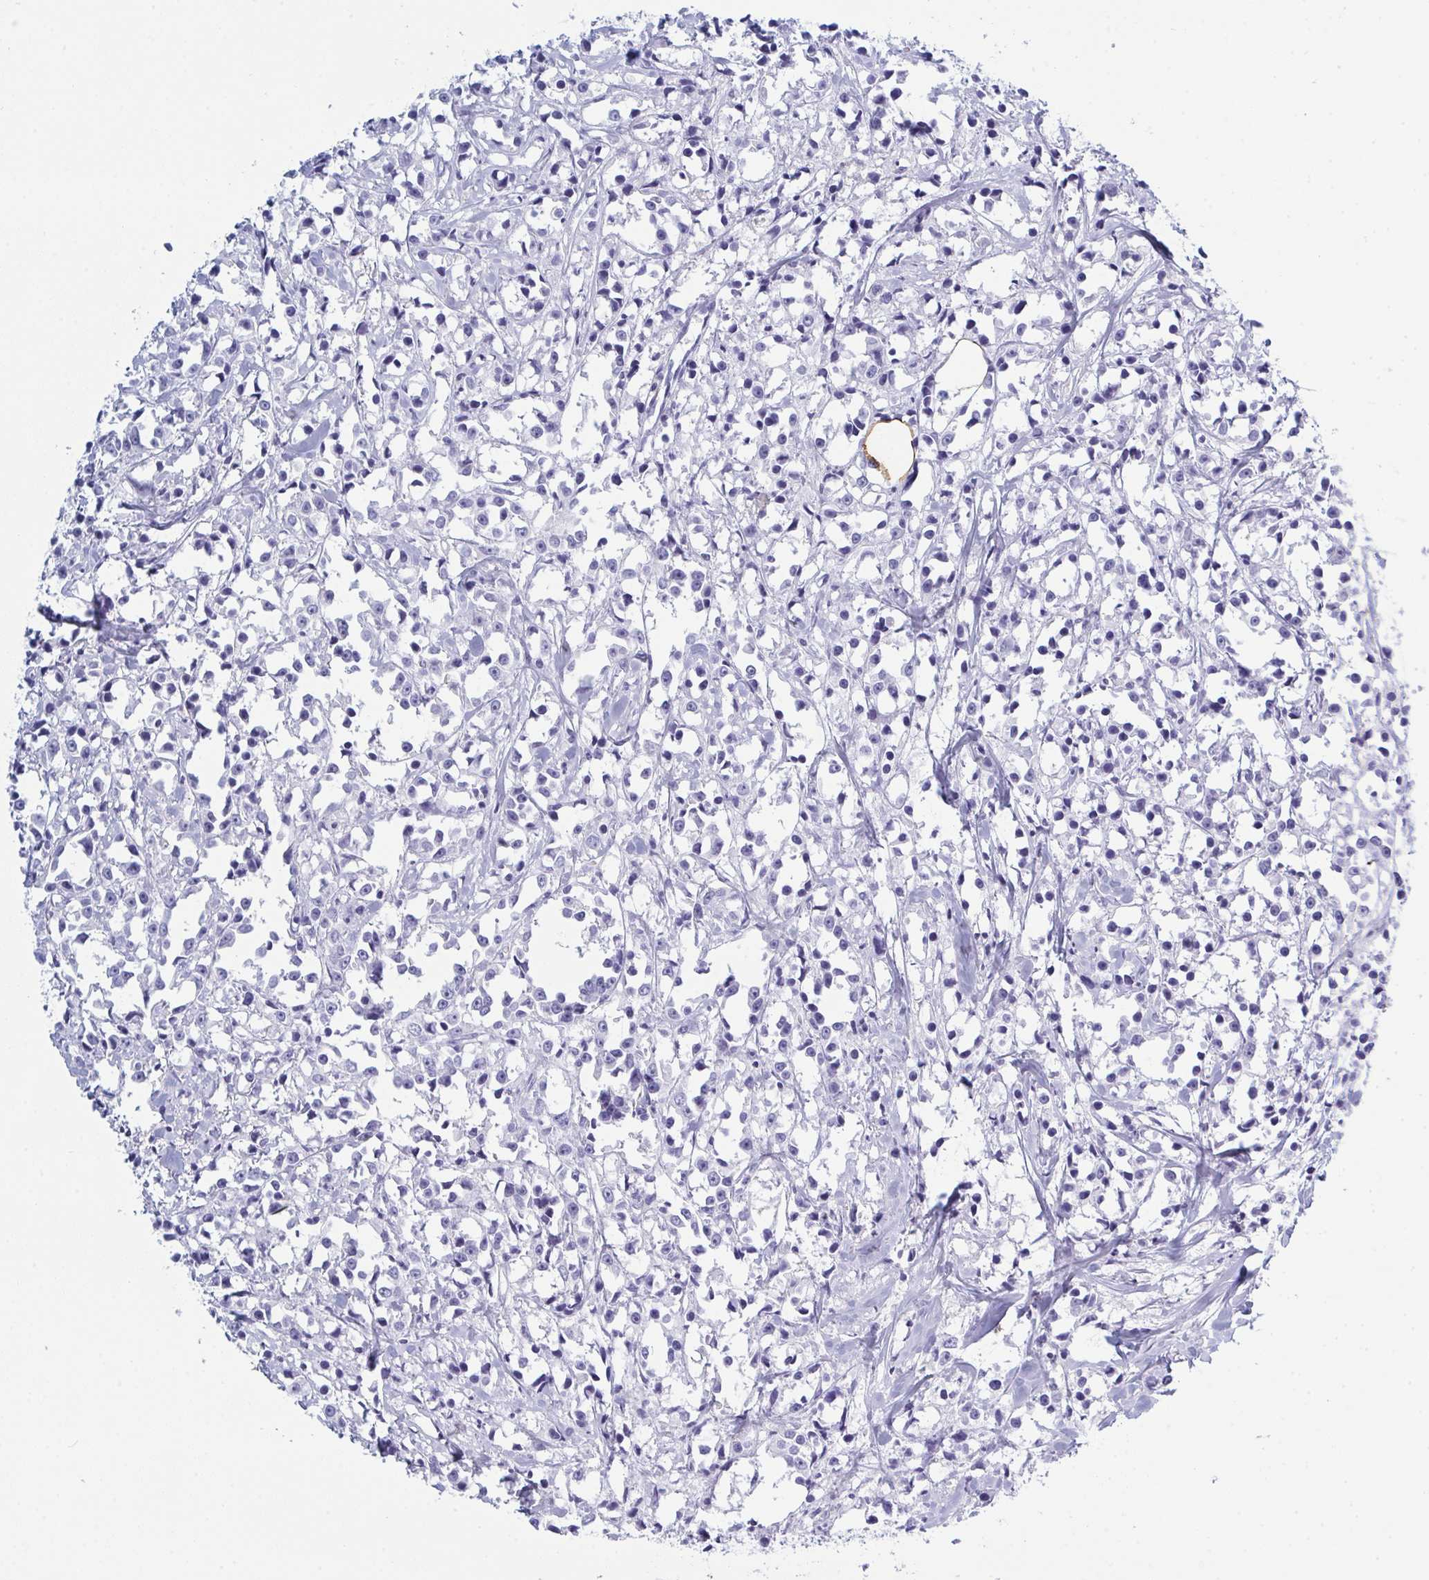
{"staining": {"intensity": "negative", "quantity": "none", "location": "none"}, "tissue": "breast cancer", "cell_type": "Tumor cells", "image_type": "cancer", "snomed": [{"axis": "morphology", "description": "Duct carcinoma"}, {"axis": "topography", "description": "Breast"}], "caption": "Histopathology image shows no protein staining in tumor cells of breast cancer tissue. (DAB immunohistochemistry, high magnification).", "gene": "MYO1F", "patient": {"sex": "female", "age": 80}}